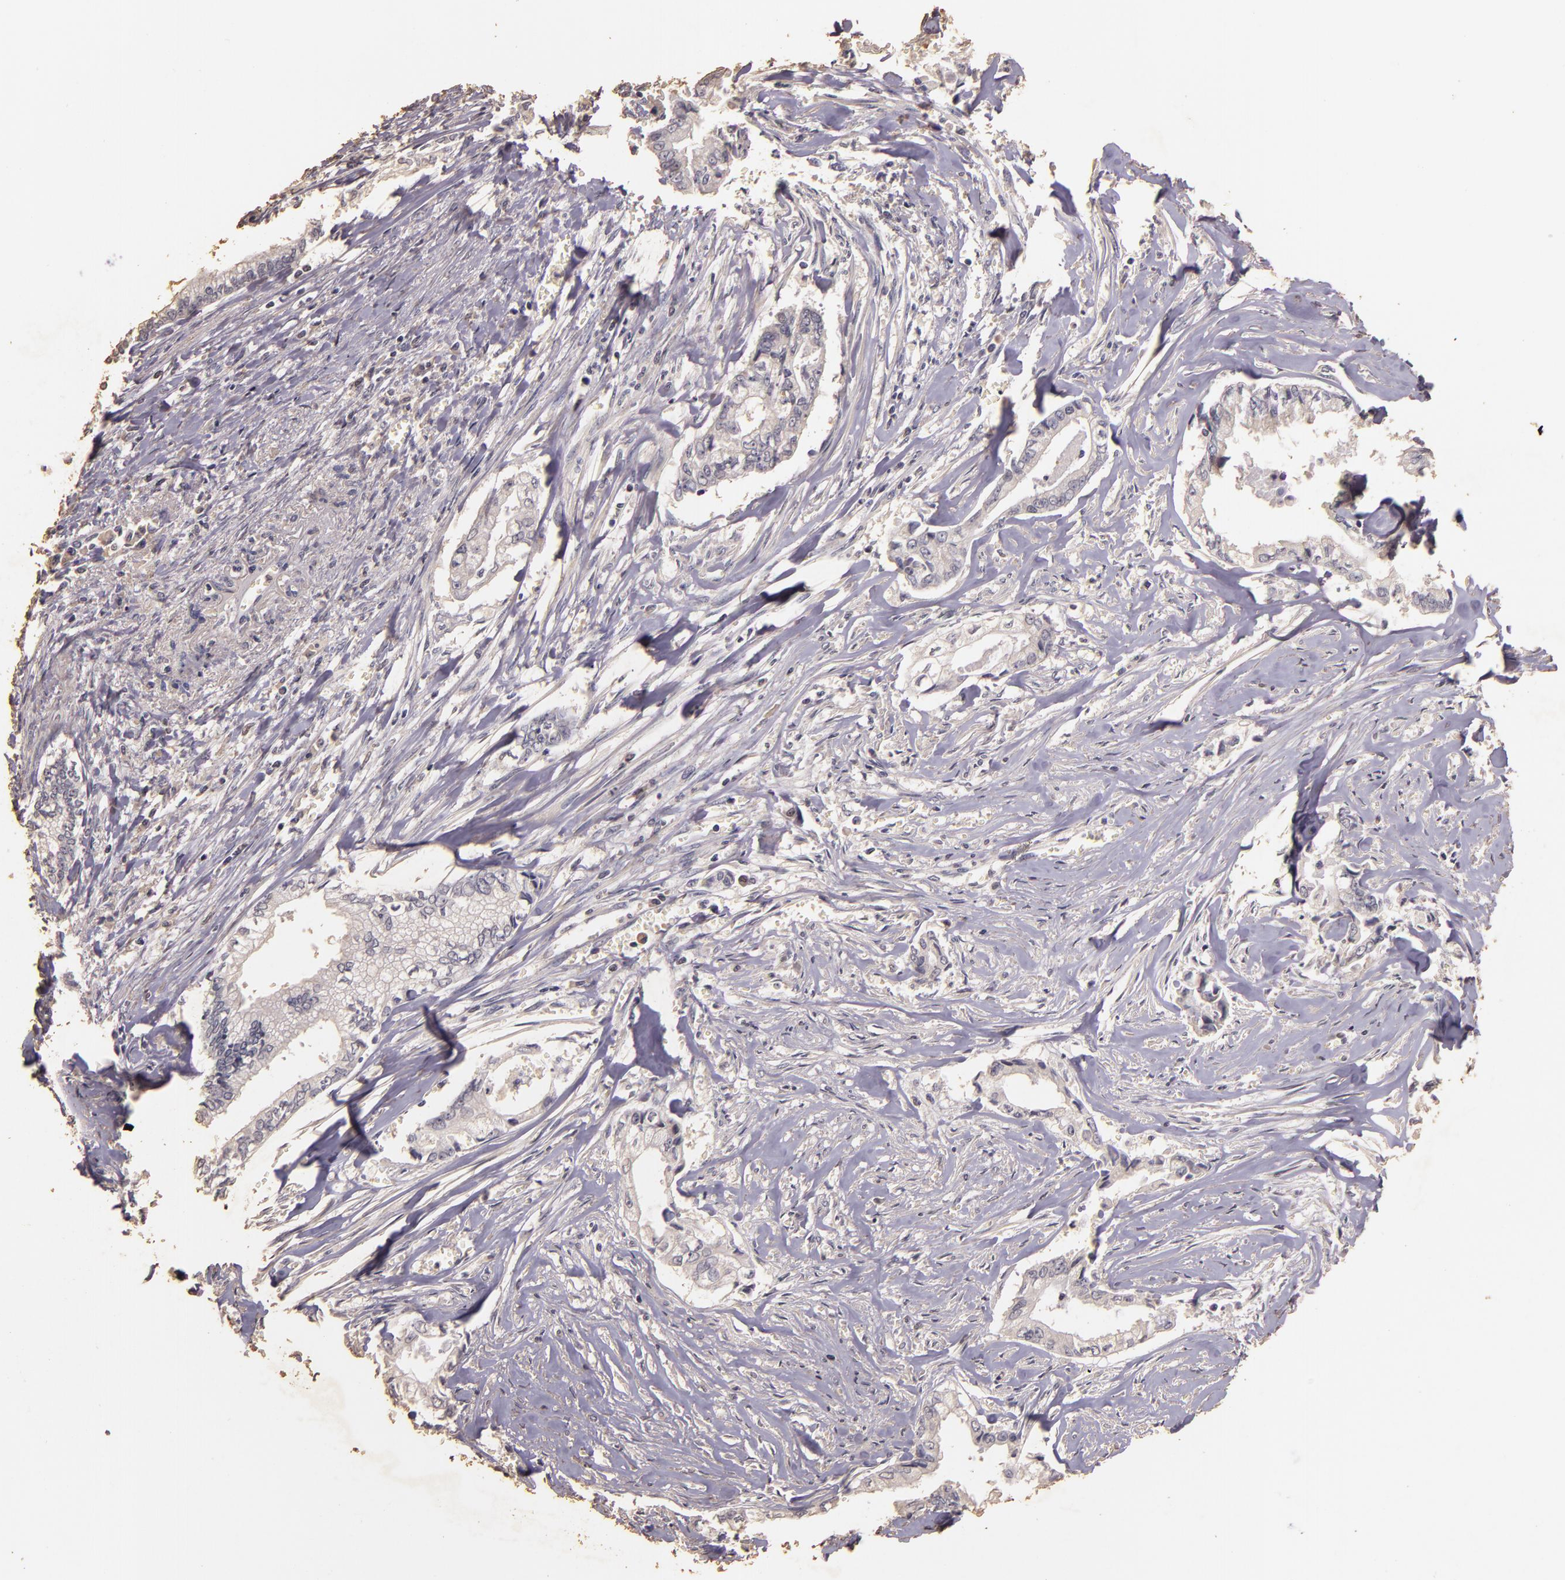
{"staining": {"intensity": "negative", "quantity": "none", "location": "none"}, "tissue": "liver cancer", "cell_type": "Tumor cells", "image_type": "cancer", "snomed": [{"axis": "morphology", "description": "Cholangiocarcinoma"}, {"axis": "topography", "description": "Liver"}], "caption": "There is no significant expression in tumor cells of liver cholangiocarcinoma. Nuclei are stained in blue.", "gene": "BCL2L13", "patient": {"sex": "male", "age": 57}}